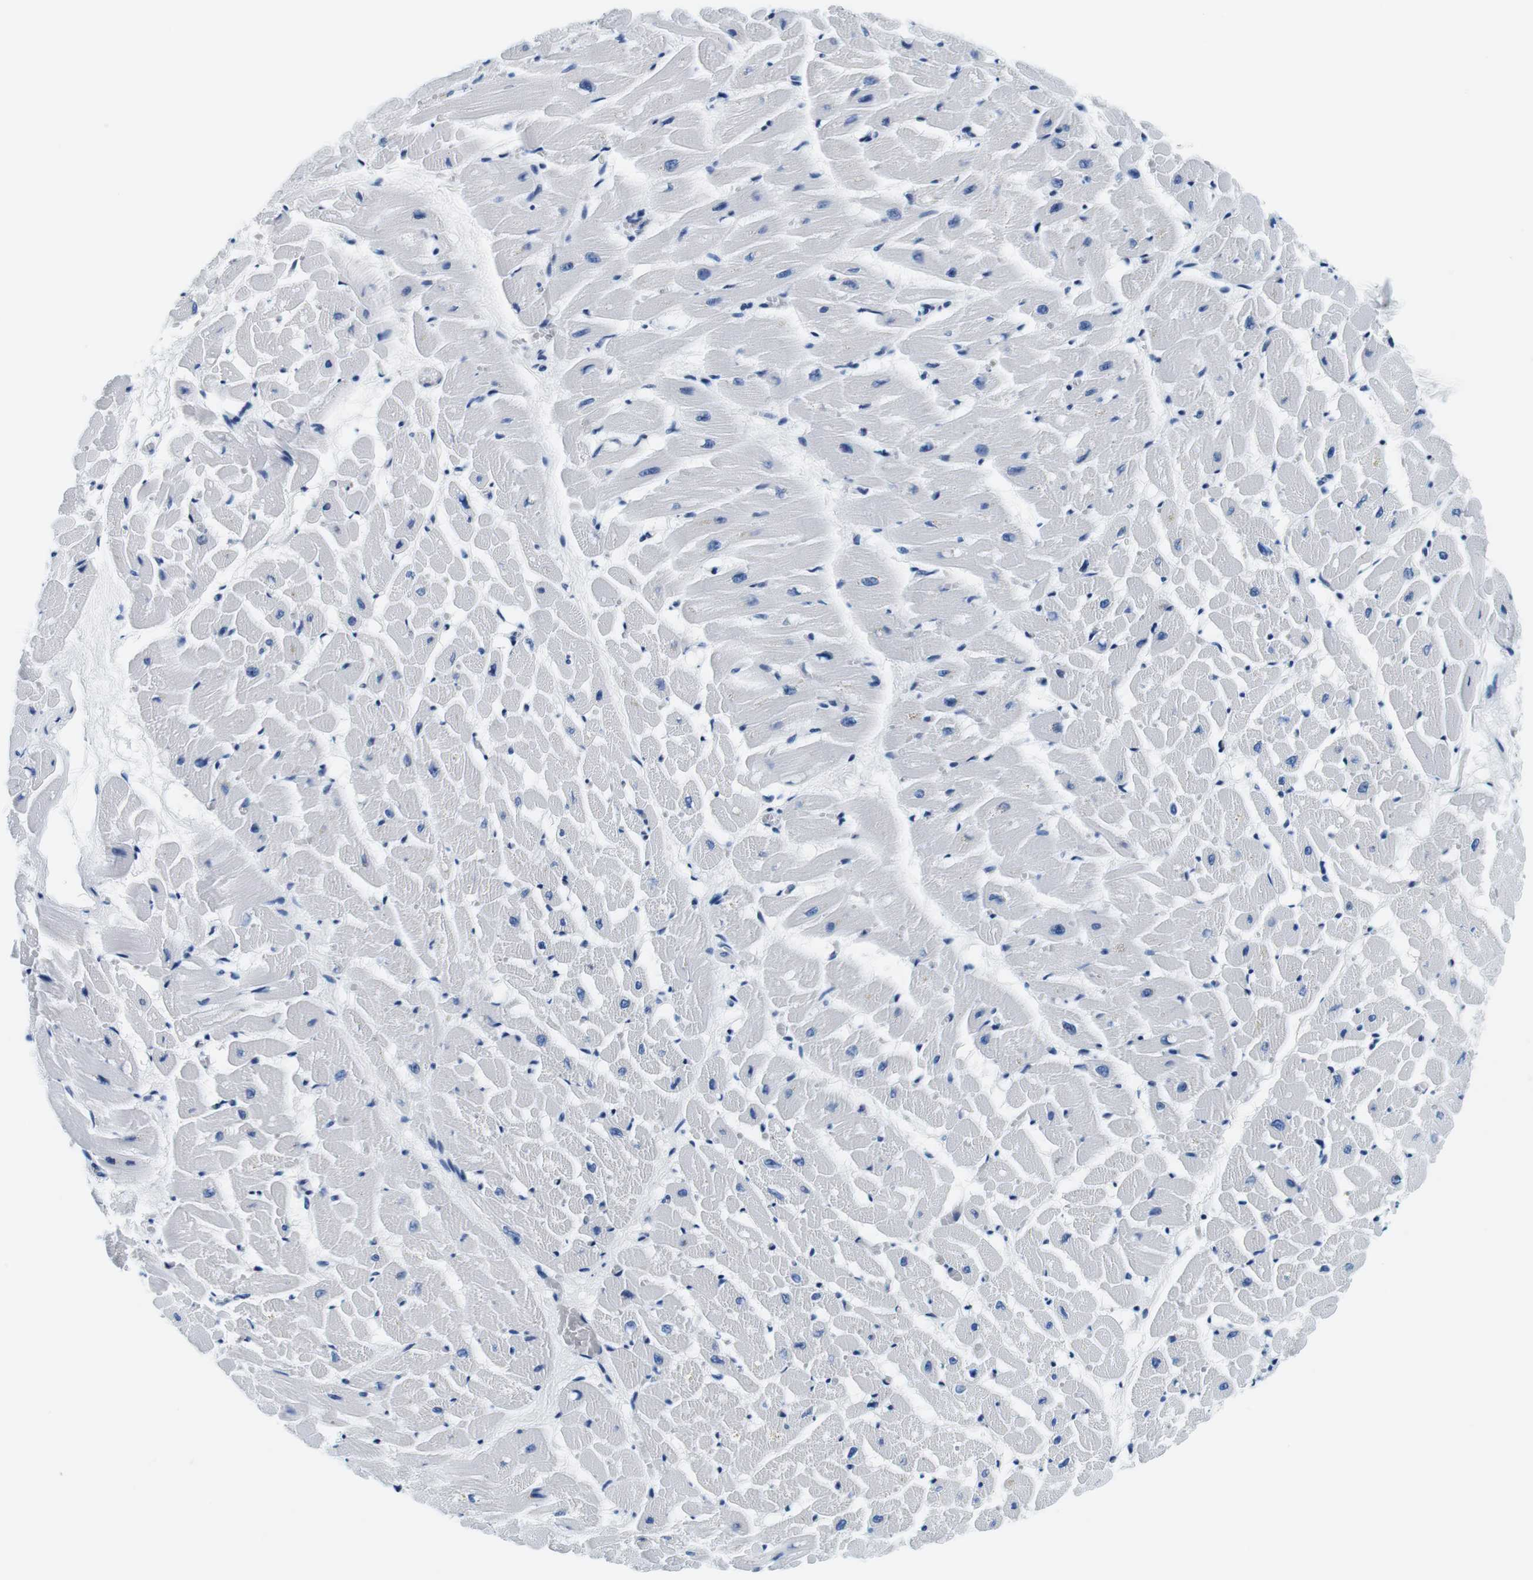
{"staining": {"intensity": "negative", "quantity": "none", "location": "none"}, "tissue": "heart muscle", "cell_type": "Cardiomyocytes", "image_type": "normal", "snomed": [{"axis": "morphology", "description": "Normal tissue, NOS"}, {"axis": "topography", "description": "Heart"}], "caption": "Human heart muscle stained for a protein using IHC shows no positivity in cardiomyocytes.", "gene": "ELANE", "patient": {"sex": "male", "age": 45}}